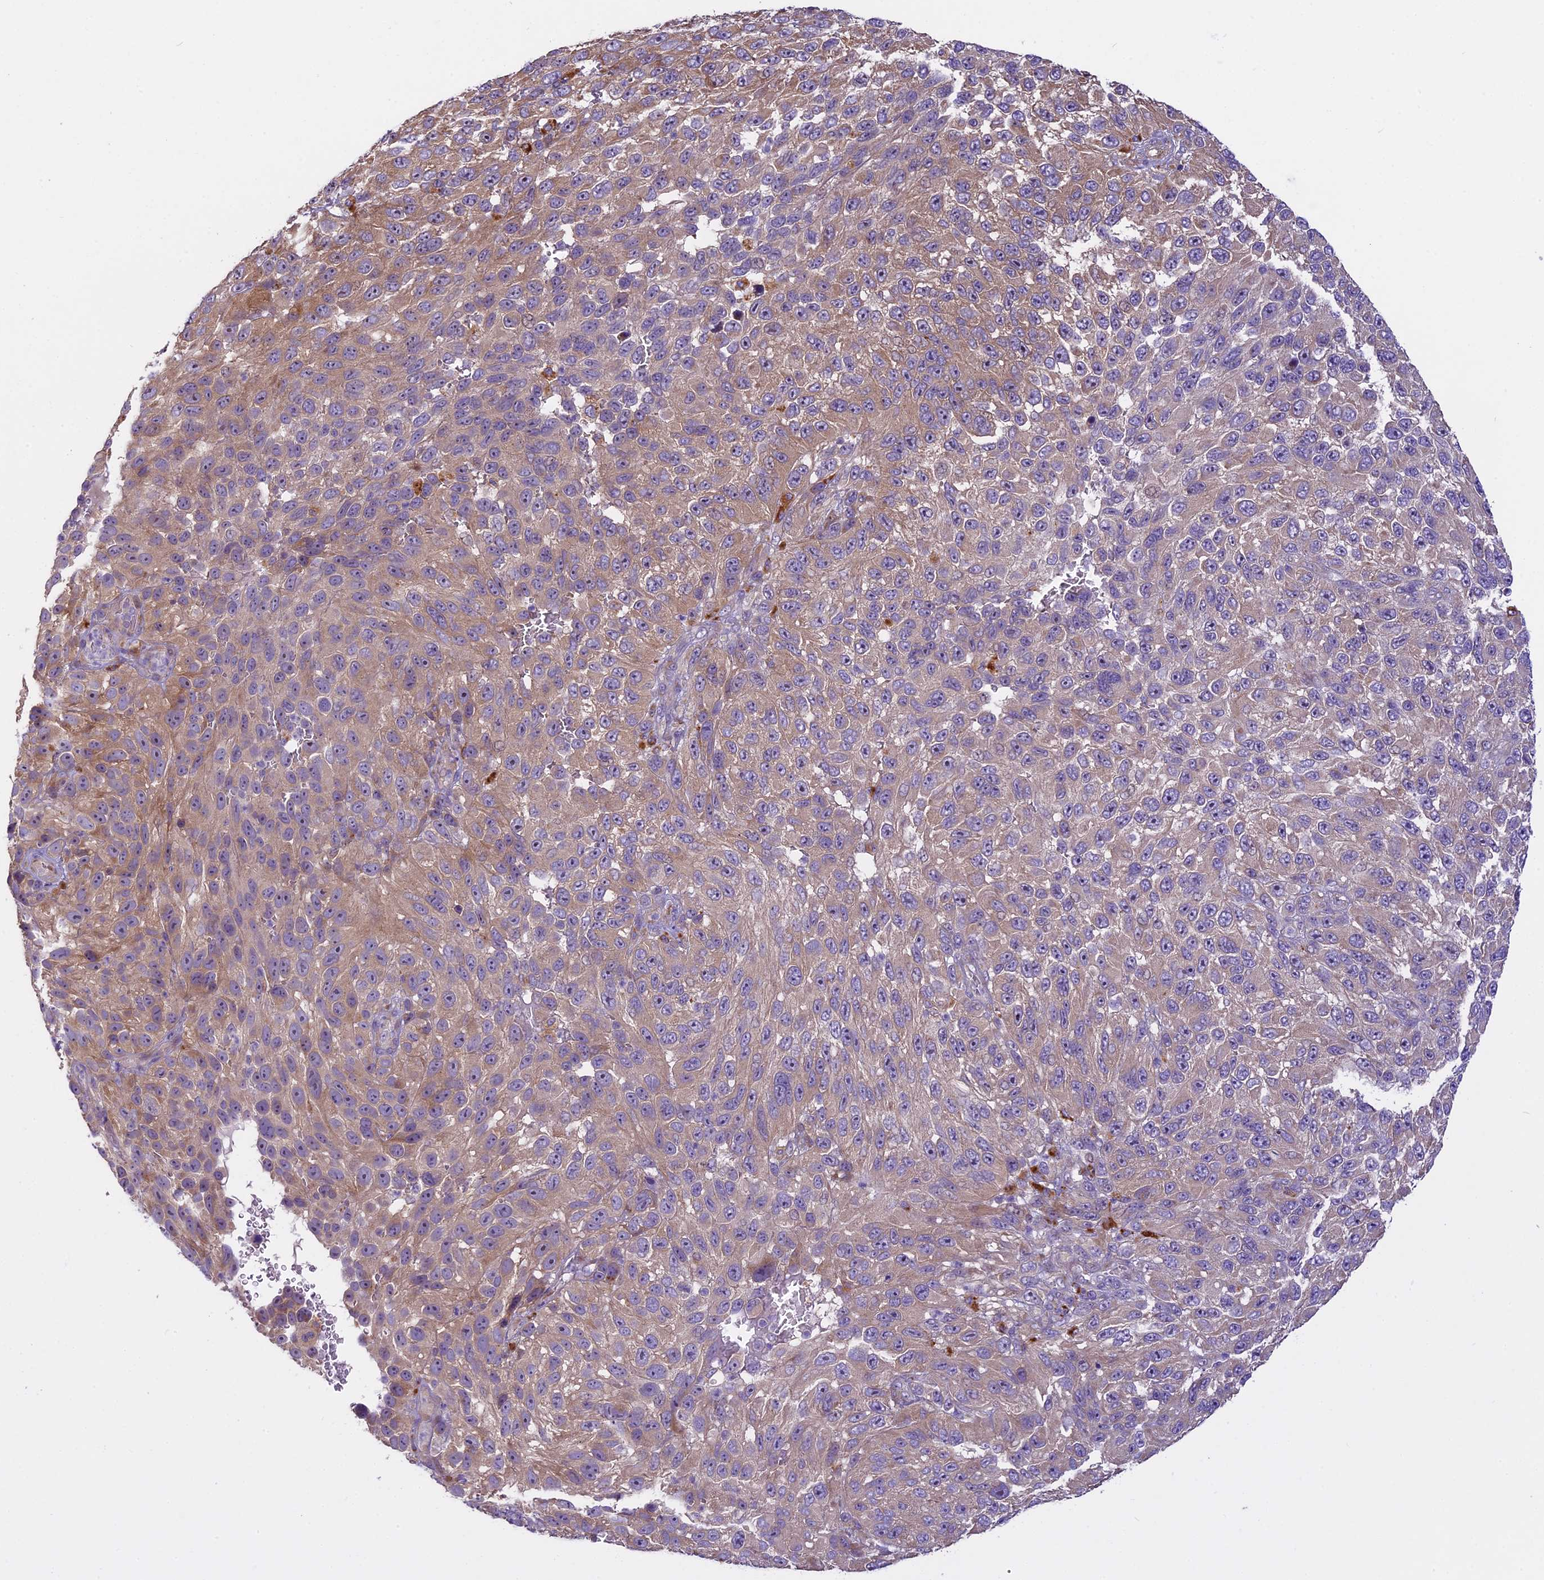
{"staining": {"intensity": "weak", "quantity": ">75%", "location": "cytoplasmic/membranous"}, "tissue": "melanoma", "cell_type": "Tumor cells", "image_type": "cancer", "snomed": [{"axis": "morphology", "description": "Malignant melanoma, NOS"}, {"axis": "topography", "description": "Skin"}], "caption": "Immunohistochemistry (IHC) micrograph of neoplastic tissue: human malignant melanoma stained using immunohistochemistry displays low levels of weak protein expression localized specifically in the cytoplasmic/membranous of tumor cells, appearing as a cytoplasmic/membranous brown color.", "gene": "SPIRE1", "patient": {"sex": "female", "age": 96}}